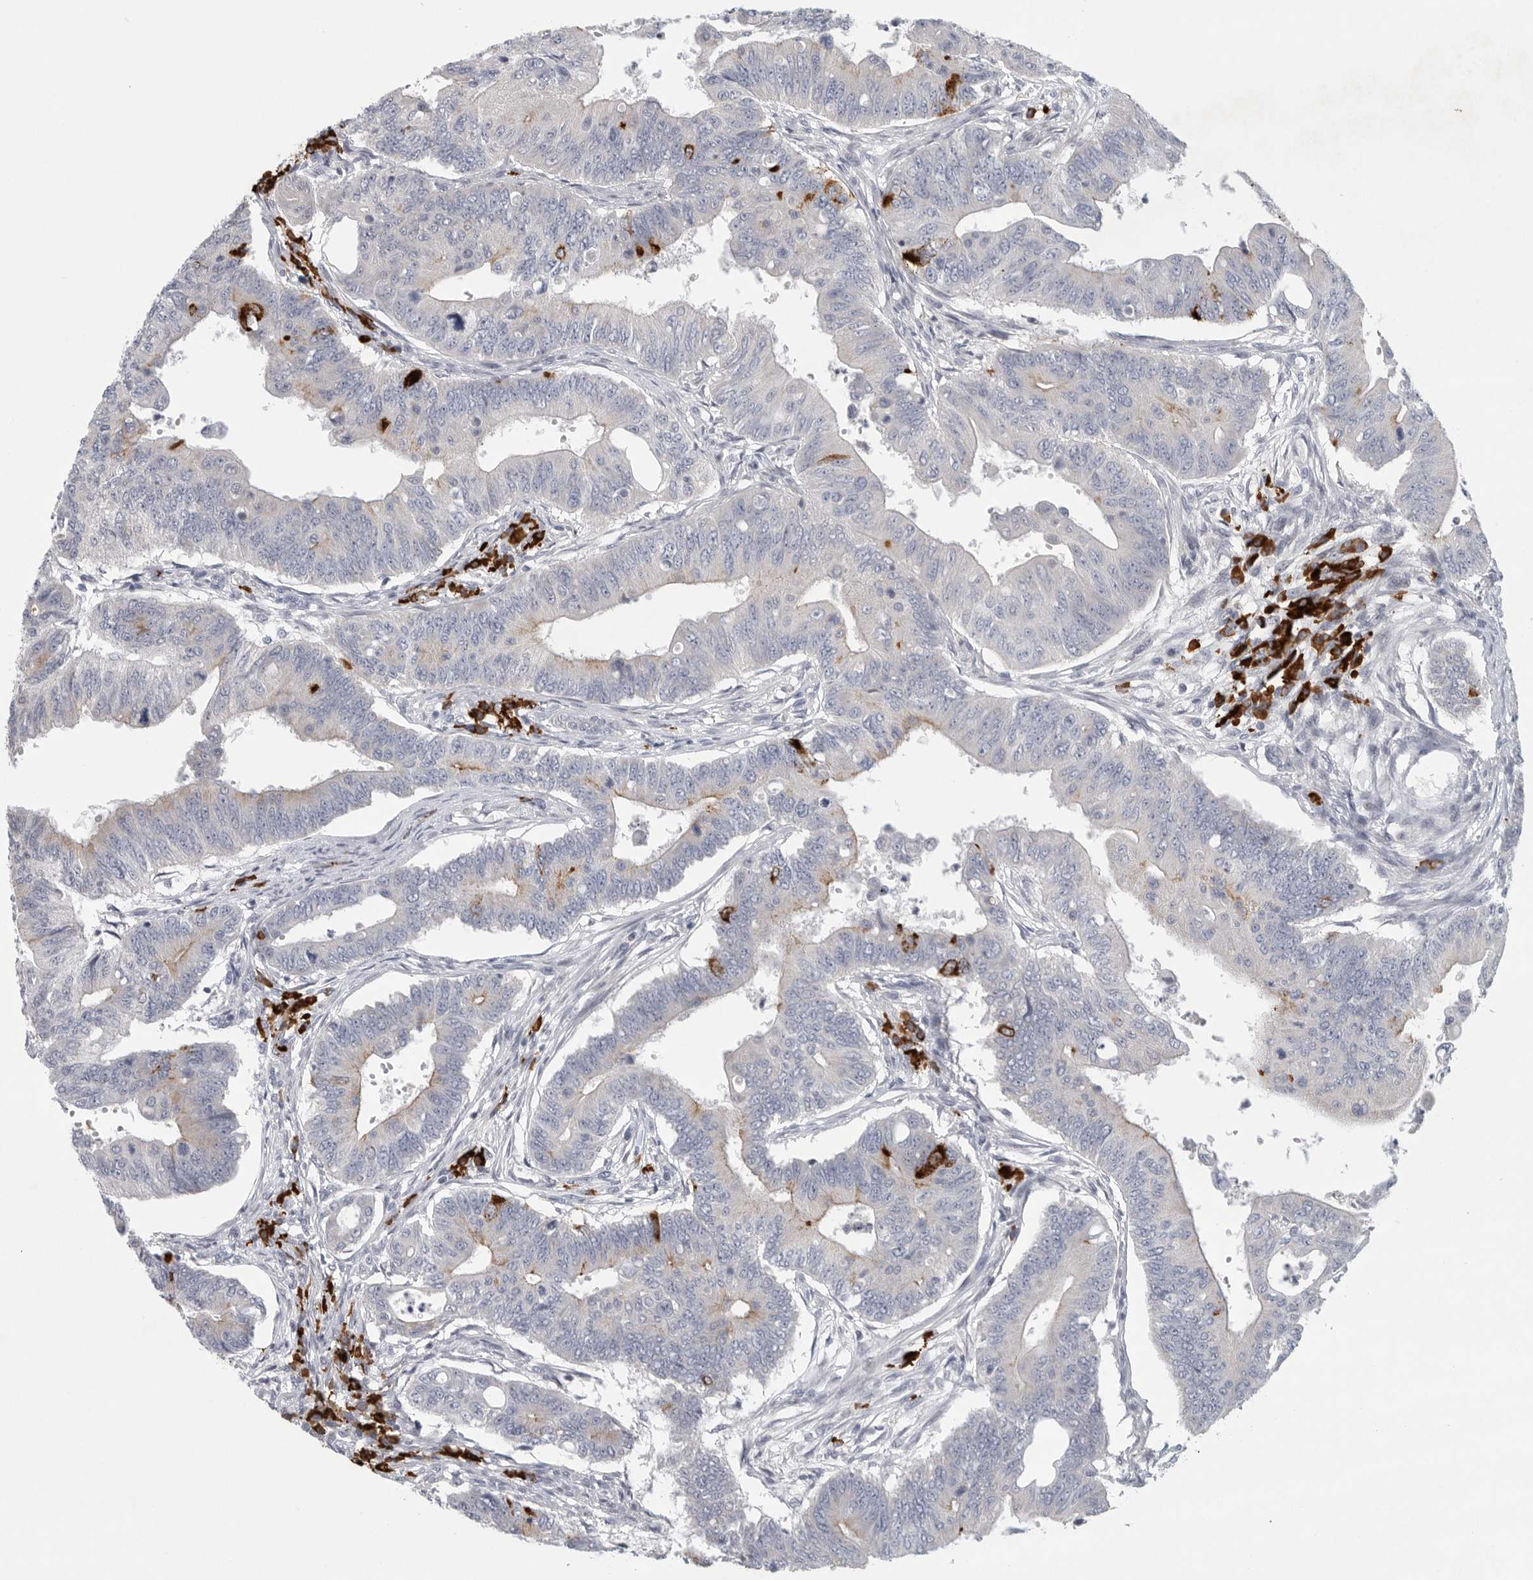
{"staining": {"intensity": "negative", "quantity": "none", "location": "none"}, "tissue": "colorectal cancer", "cell_type": "Tumor cells", "image_type": "cancer", "snomed": [{"axis": "morphology", "description": "Adenoma, NOS"}, {"axis": "morphology", "description": "Adenocarcinoma, NOS"}, {"axis": "topography", "description": "Colon"}], "caption": "A photomicrograph of human colorectal cancer (adenoma) is negative for staining in tumor cells.", "gene": "TMEM69", "patient": {"sex": "male", "age": 79}}